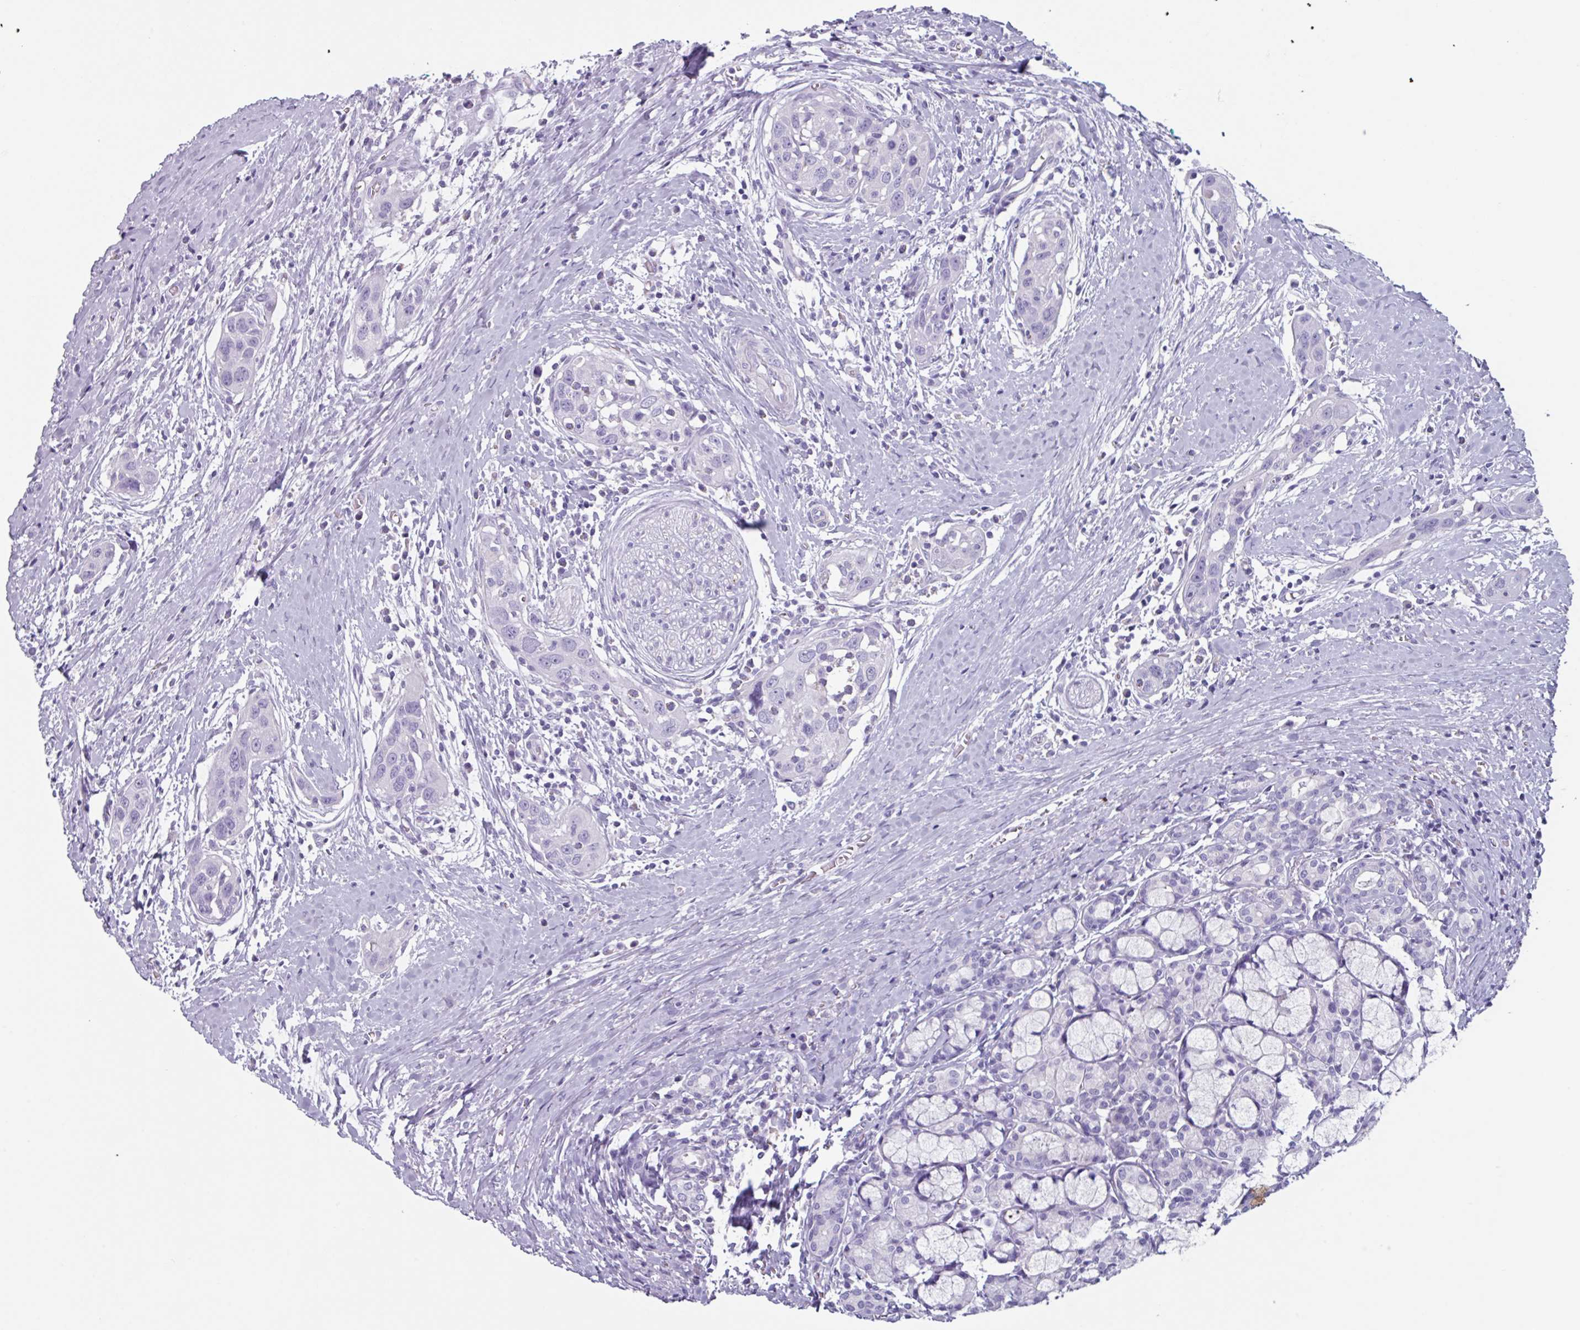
{"staining": {"intensity": "negative", "quantity": "none", "location": "none"}, "tissue": "head and neck cancer", "cell_type": "Tumor cells", "image_type": "cancer", "snomed": [{"axis": "morphology", "description": "Squamous cell carcinoma, NOS"}, {"axis": "topography", "description": "Oral tissue"}, {"axis": "topography", "description": "Head-Neck"}], "caption": "The immunohistochemistry (IHC) image has no significant expression in tumor cells of head and neck cancer tissue.", "gene": "OR2T10", "patient": {"sex": "female", "age": 50}}